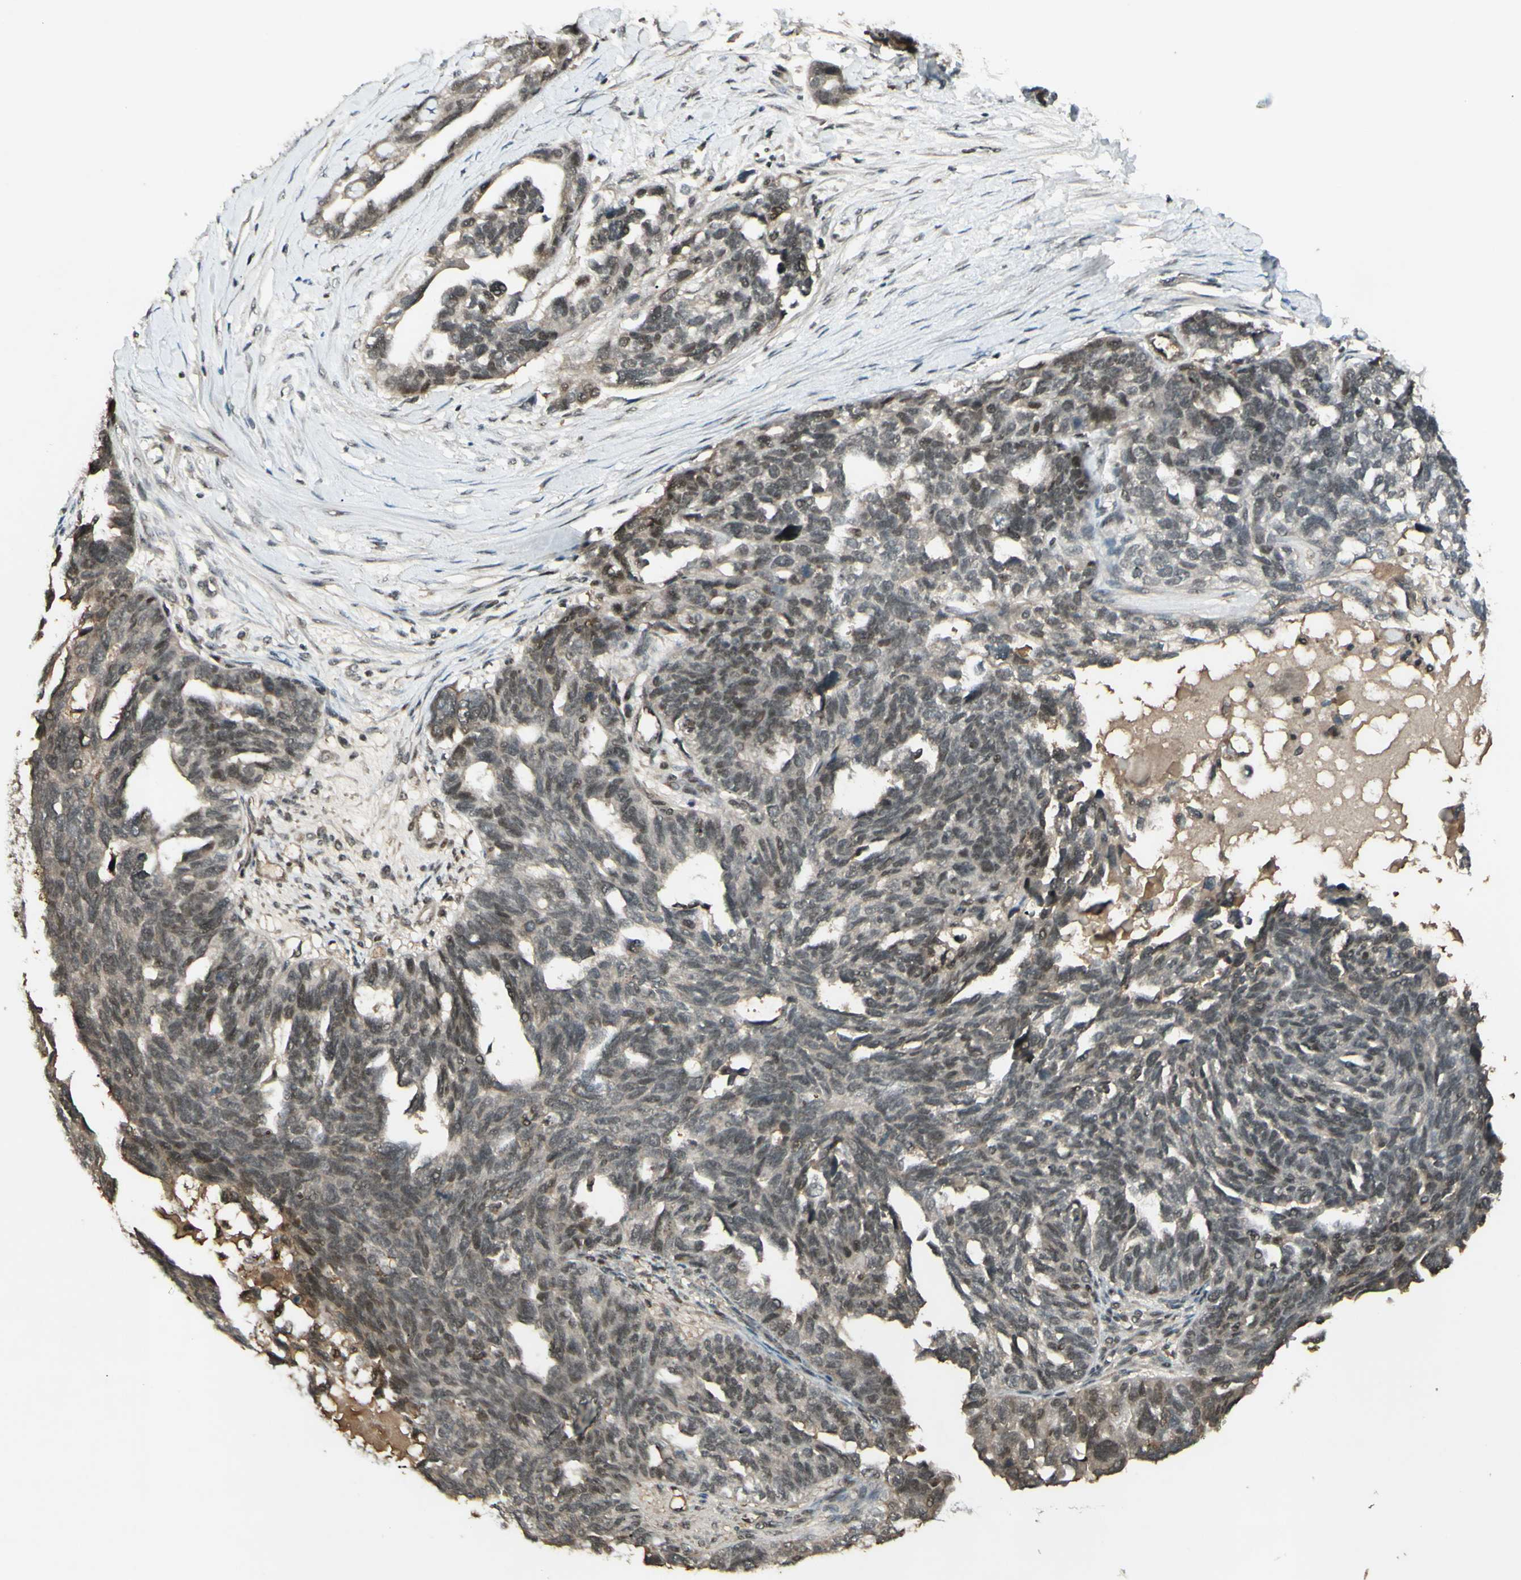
{"staining": {"intensity": "weak", "quantity": "25%-75%", "location": "cytoplasmic/membranous,nuclear"}, "tissue": "ovarian cancer", "cell_type": "Tumor cells", "image_type": "cancer", "snomed": [{"axis": "morphology", "description": "Cystadenocarcinoma, serous, NOS"}, {"axis": "topography", "description": "Ovary"}], "caption": "DAB (3,3'-diaminobenzidine) immunohistochemical staining of ovarian cancer (serous cystadenocarcinoma) reveals weak cytoplasmic/membranous and nuclear protein expression in about 25%-75% of tumor cells.", "gene": "SNW1", "patient": {"sex": "female", "age": 79}}